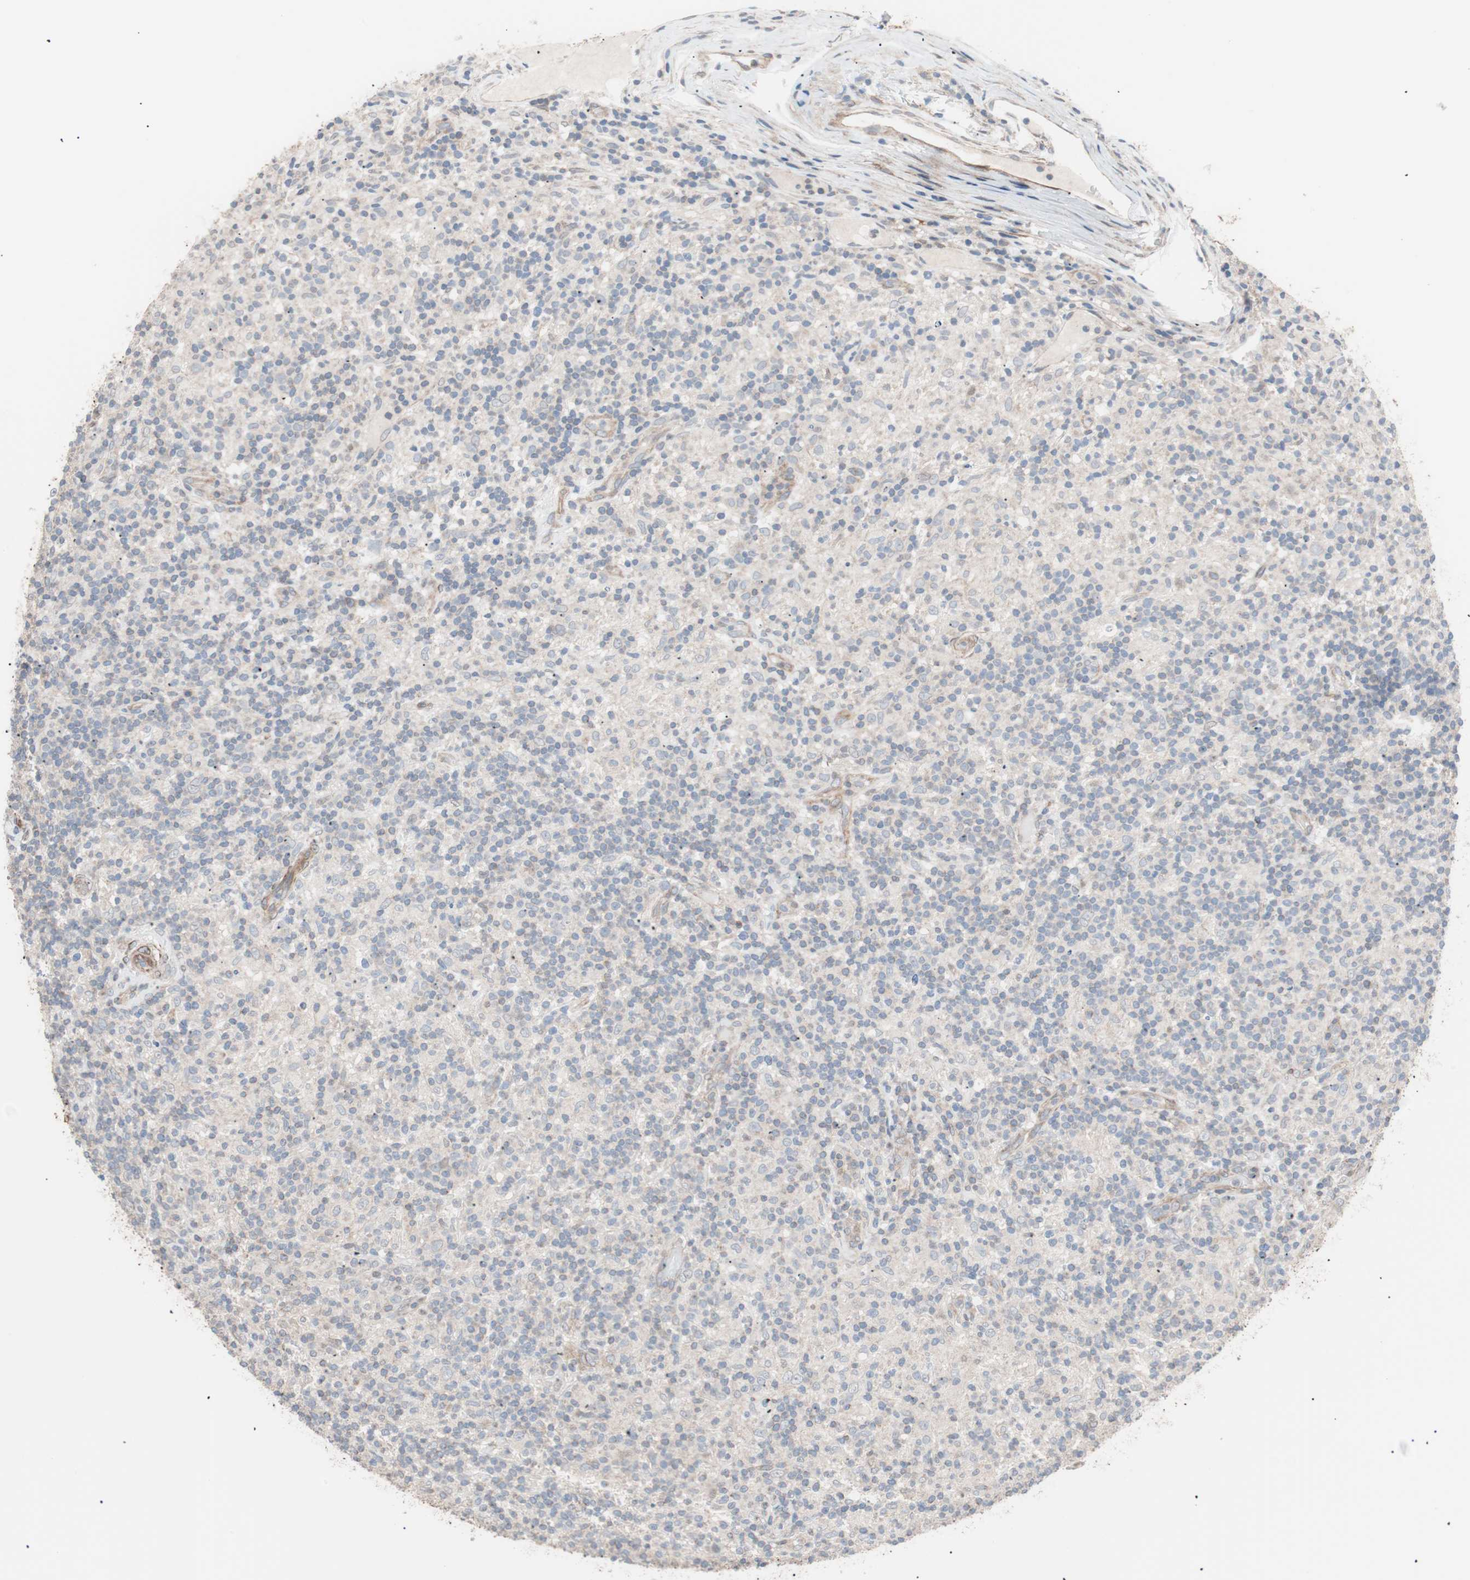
{"staining": {"intensity": "negative", "quantity": "none", "location": "none"}, "tissue": "lymphoma", "cell_type": "Tumor cells", "image_type": "cancer", "snomed": [{"axis": "morphology", "description": "Hodgkin's disease, NOS"}, {"axis": "topography", "description": "Lymph node"}], "caption": "Immunohistochemistry (IHC) micrograph of human lymphoma stained for a protein (brown), which demonstrates no positivity in tumor cells.", "gene": "SMG1", "patient": {"sex": "male", "age": 70}}